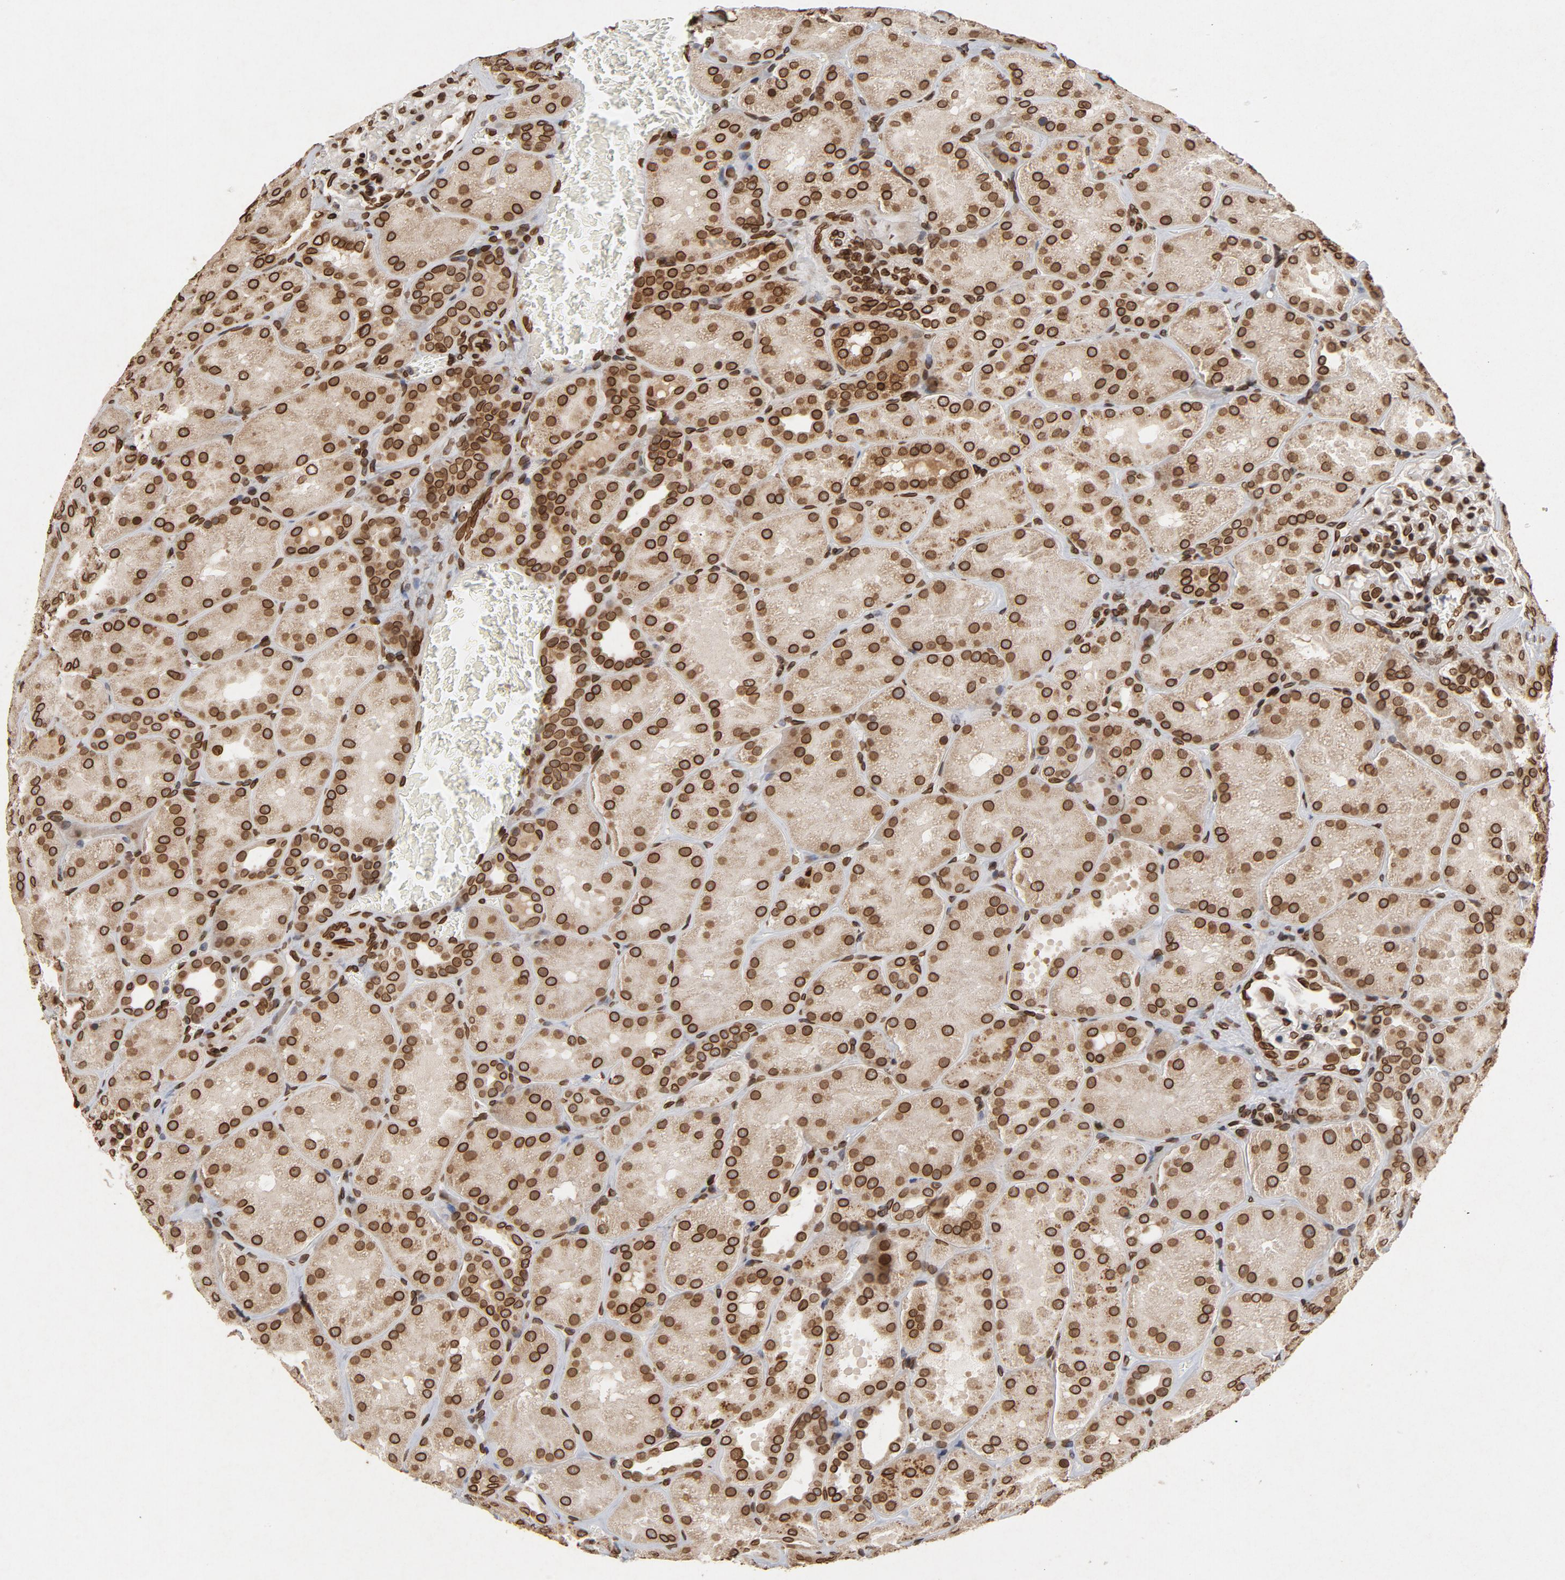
{"staining": {"intensity": "strong", "quantity": ">75%", "location": "cytoplasmic/membranous,nuclear"}, "tissue": "kidney", "cell_type": "Cells in glomeruli", "image_type": "normal", "snomed": [{"axis": "morphology", "description": "Normal tissue, NOS"}, {"axis": "topography", "description": "Kidney"}], "caption": "Cells in glomeruli display high levels of strong cytoplasmic/membranous,nuclear staining in approximately >75% of cells in normal human kidney.", "gene": "LMNA", "patient": {"sex": "male", "age": 28}}